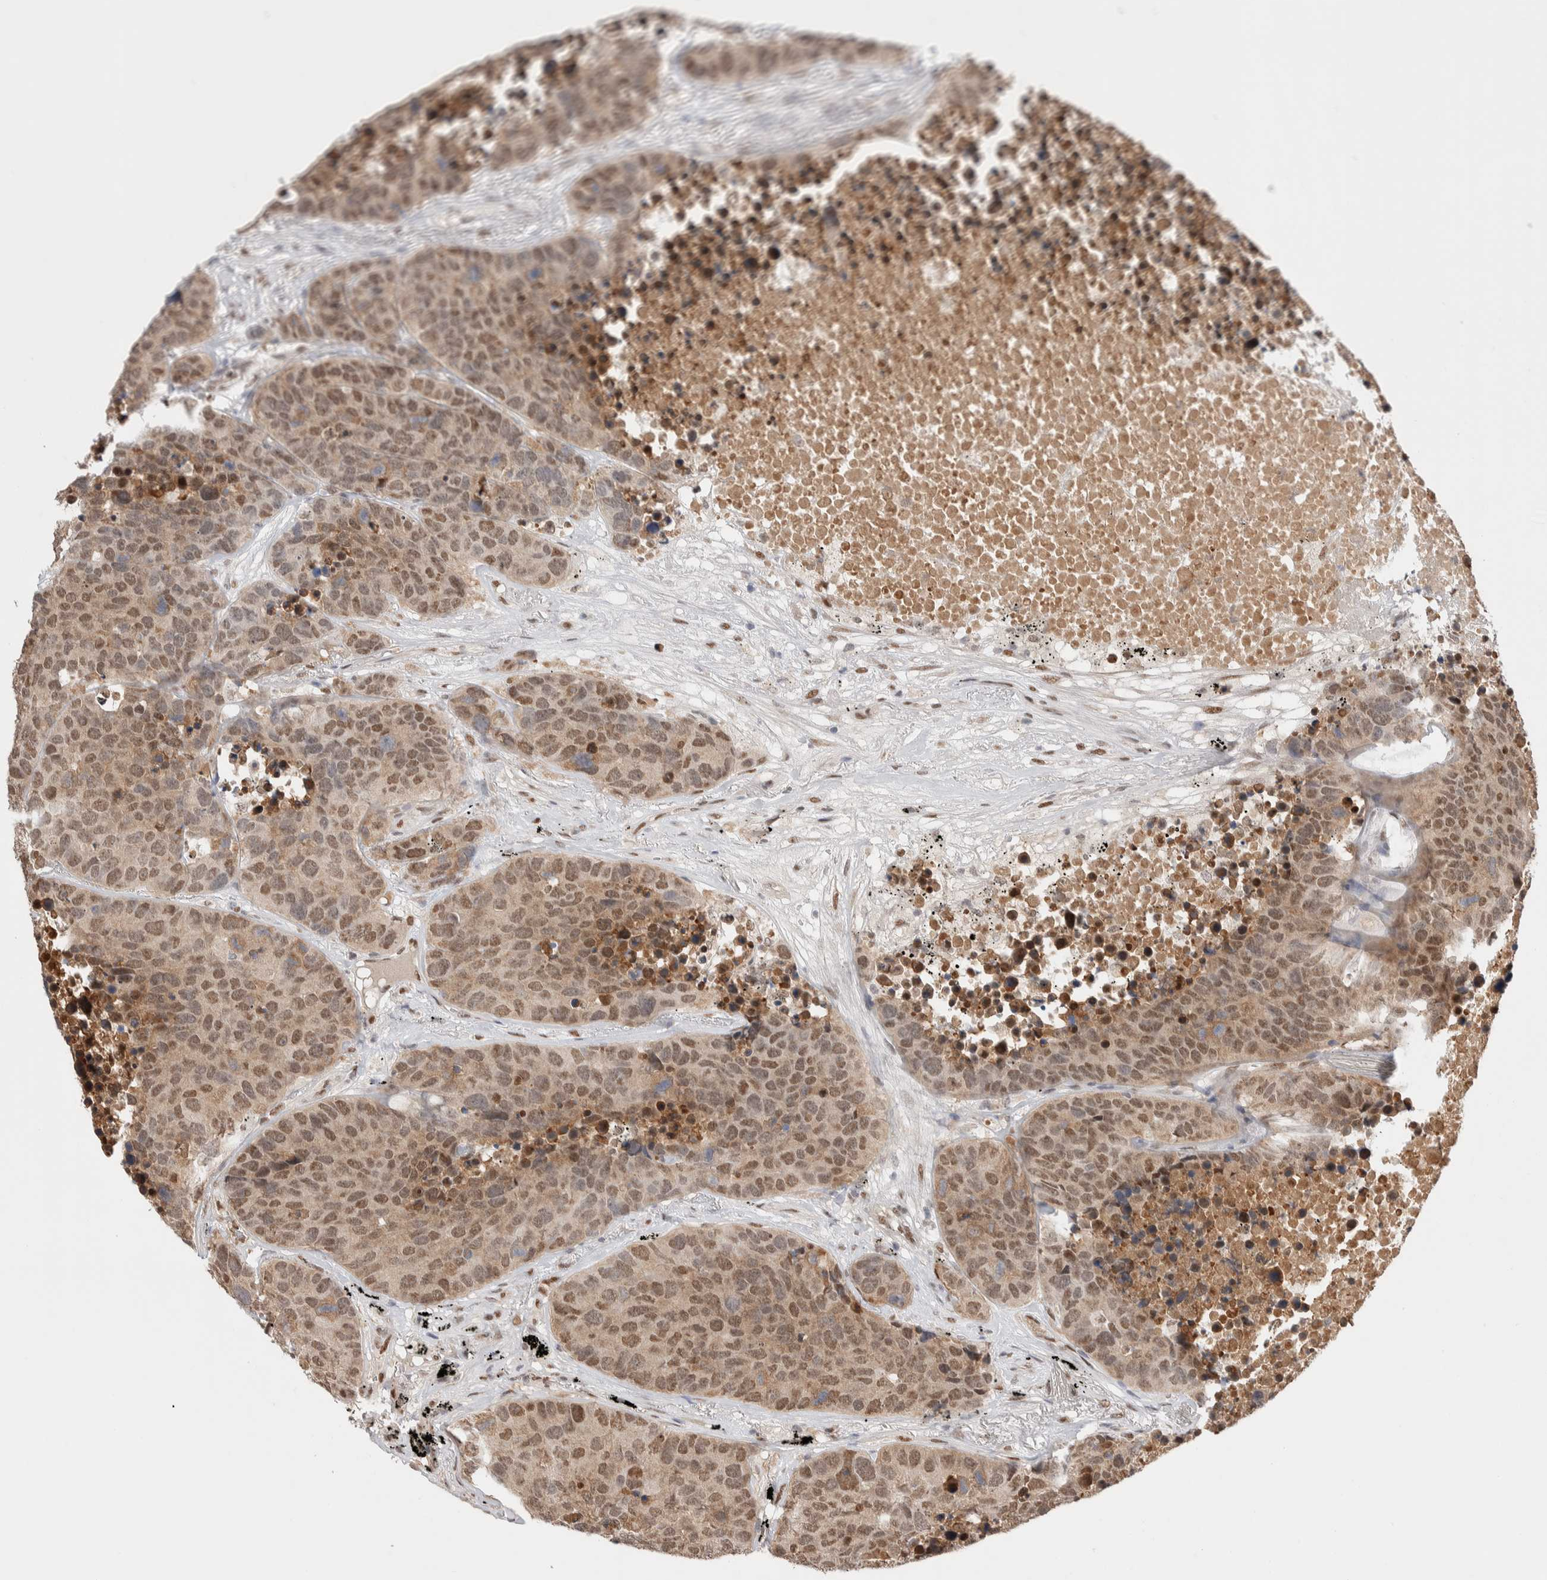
{"staining": {"intensity": "moderate", "quantity": ">75%", "location": "cytoplasmic/membranous,nuclear"}, "tissue": "carcinoid", "cell_type": "Tumor cells", "image_type": "cancer", "snomed": [{"axis": "morphology", "description": "Carcinoid, malignant, NOS"}, {"axis": "topography", "description": "Lung"}], "caption": "Moderate cytoplasmic/membranous and nuclear expression is appreciated in approximately >75% of tumor cells in carcinoid.", "gene": "PRMT1", "patient": {"sex": "male", "age": 60}}